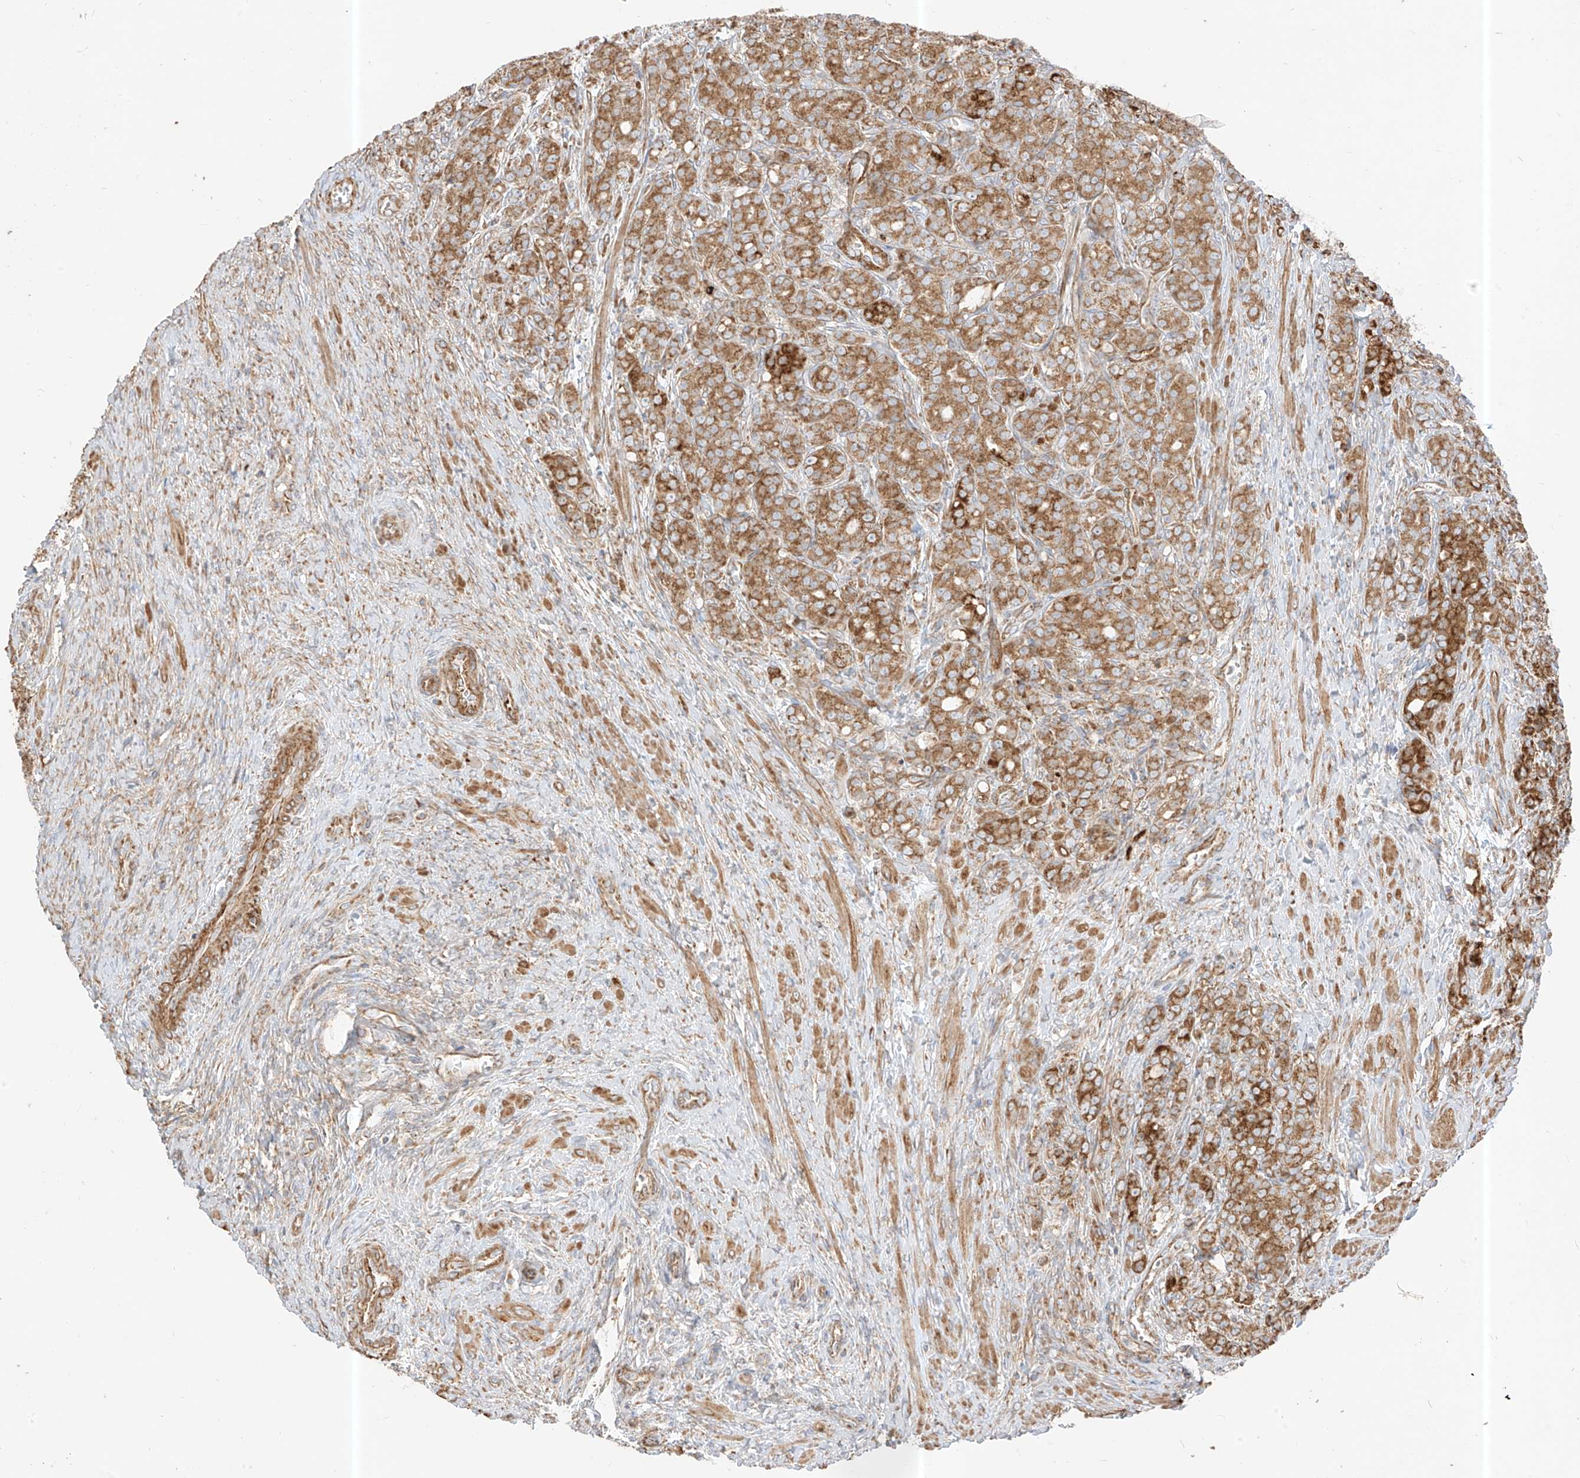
{"staining": {"intensity": "moderate", "quantity": ">75%", "location": "cytoplasmic/membranous"}, "tissue": "prostate cancer", "cell_type": "Tumor cells", "image_type": "cancer", "snomed": [{"axis": "morphology", "description": "Adenocarcinoma, High grade"}, {"axis": "topography", "description": "Prostate"}], "caption": "A medium amount of moderate cytoplasmic/membranous positivity is appreciated in approximately >75% of tumor cells in prostate cancer (high-grade adenocarcinoma) tissue.", "gene": "PLCL1", "patient": {"sex": "male", "age": 62}}